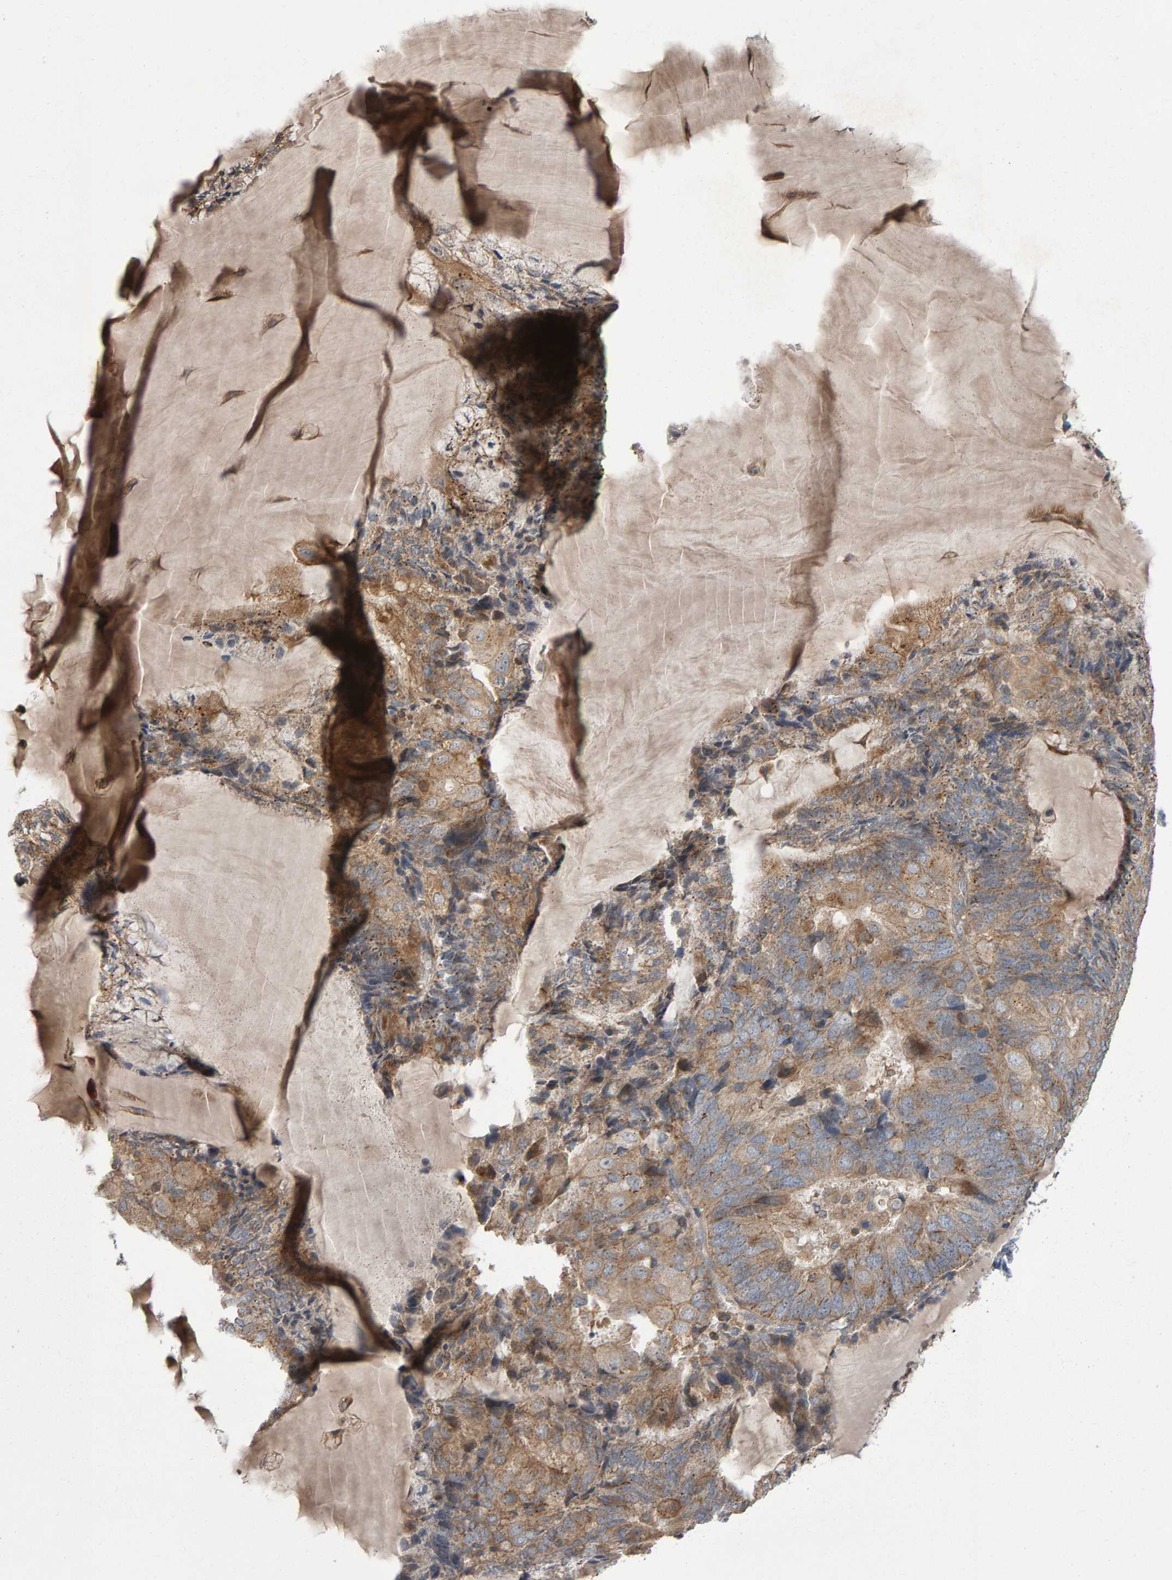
{"staining": {"intensity": "moderate", "quantity": ">75%", "location": "cytoplasmic/membranous"}, "tissue": "endometrial cancer", "cell_type": "Tumor cells", "image_type": "cancer", "snomed": [{"axis": "morphology", "description": "Adenocarcinoma, NOS"}, {"axis": "topography", "description": "Endometrium"}], "caption": "Protein staining of endometrial cancer (adenocarcinoma) tissue shows moderate cytoplasmic/membranous staining in about >75% of tumor cells.", "gene": "PGS1", "patient": {"sex": "female", "age": 81}}